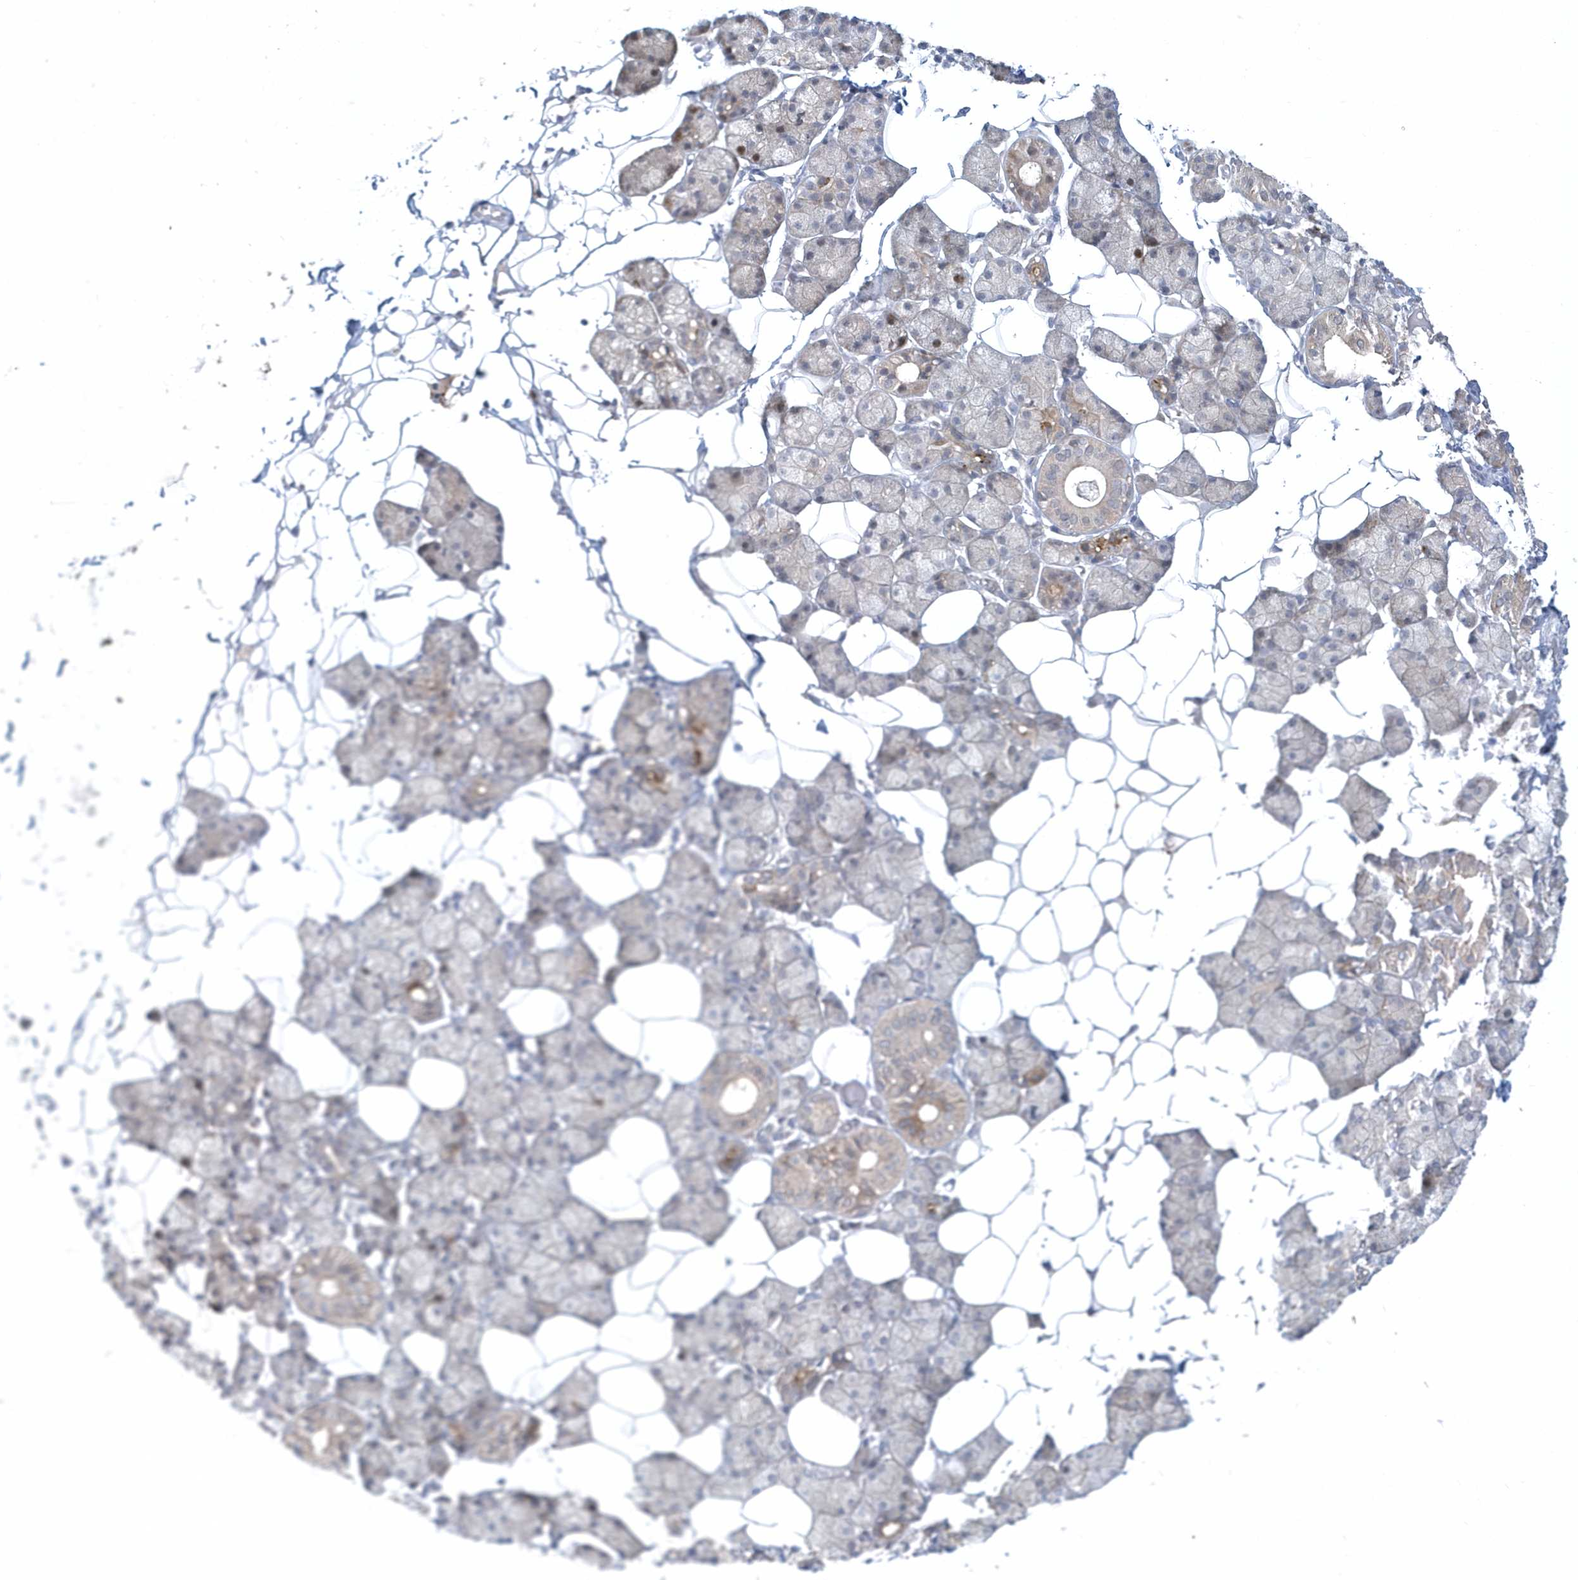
{"staining": {"intensity": "negative", "quantity": "none", "location": "none"}, "tissue": "salivary gland", "cell_type": "Glandular cells", "image_type": "normal", "snomed": [{"axis": "morphology", "description": "Normal tissue, NOS"}, {"axis": "topography", "description": "Salivary gland"}], "caption": "The image displays no staining of glandular cells in benign salivary gland.", "gene": "RNF7", "patient": {"sex": "female", "age": 33}}